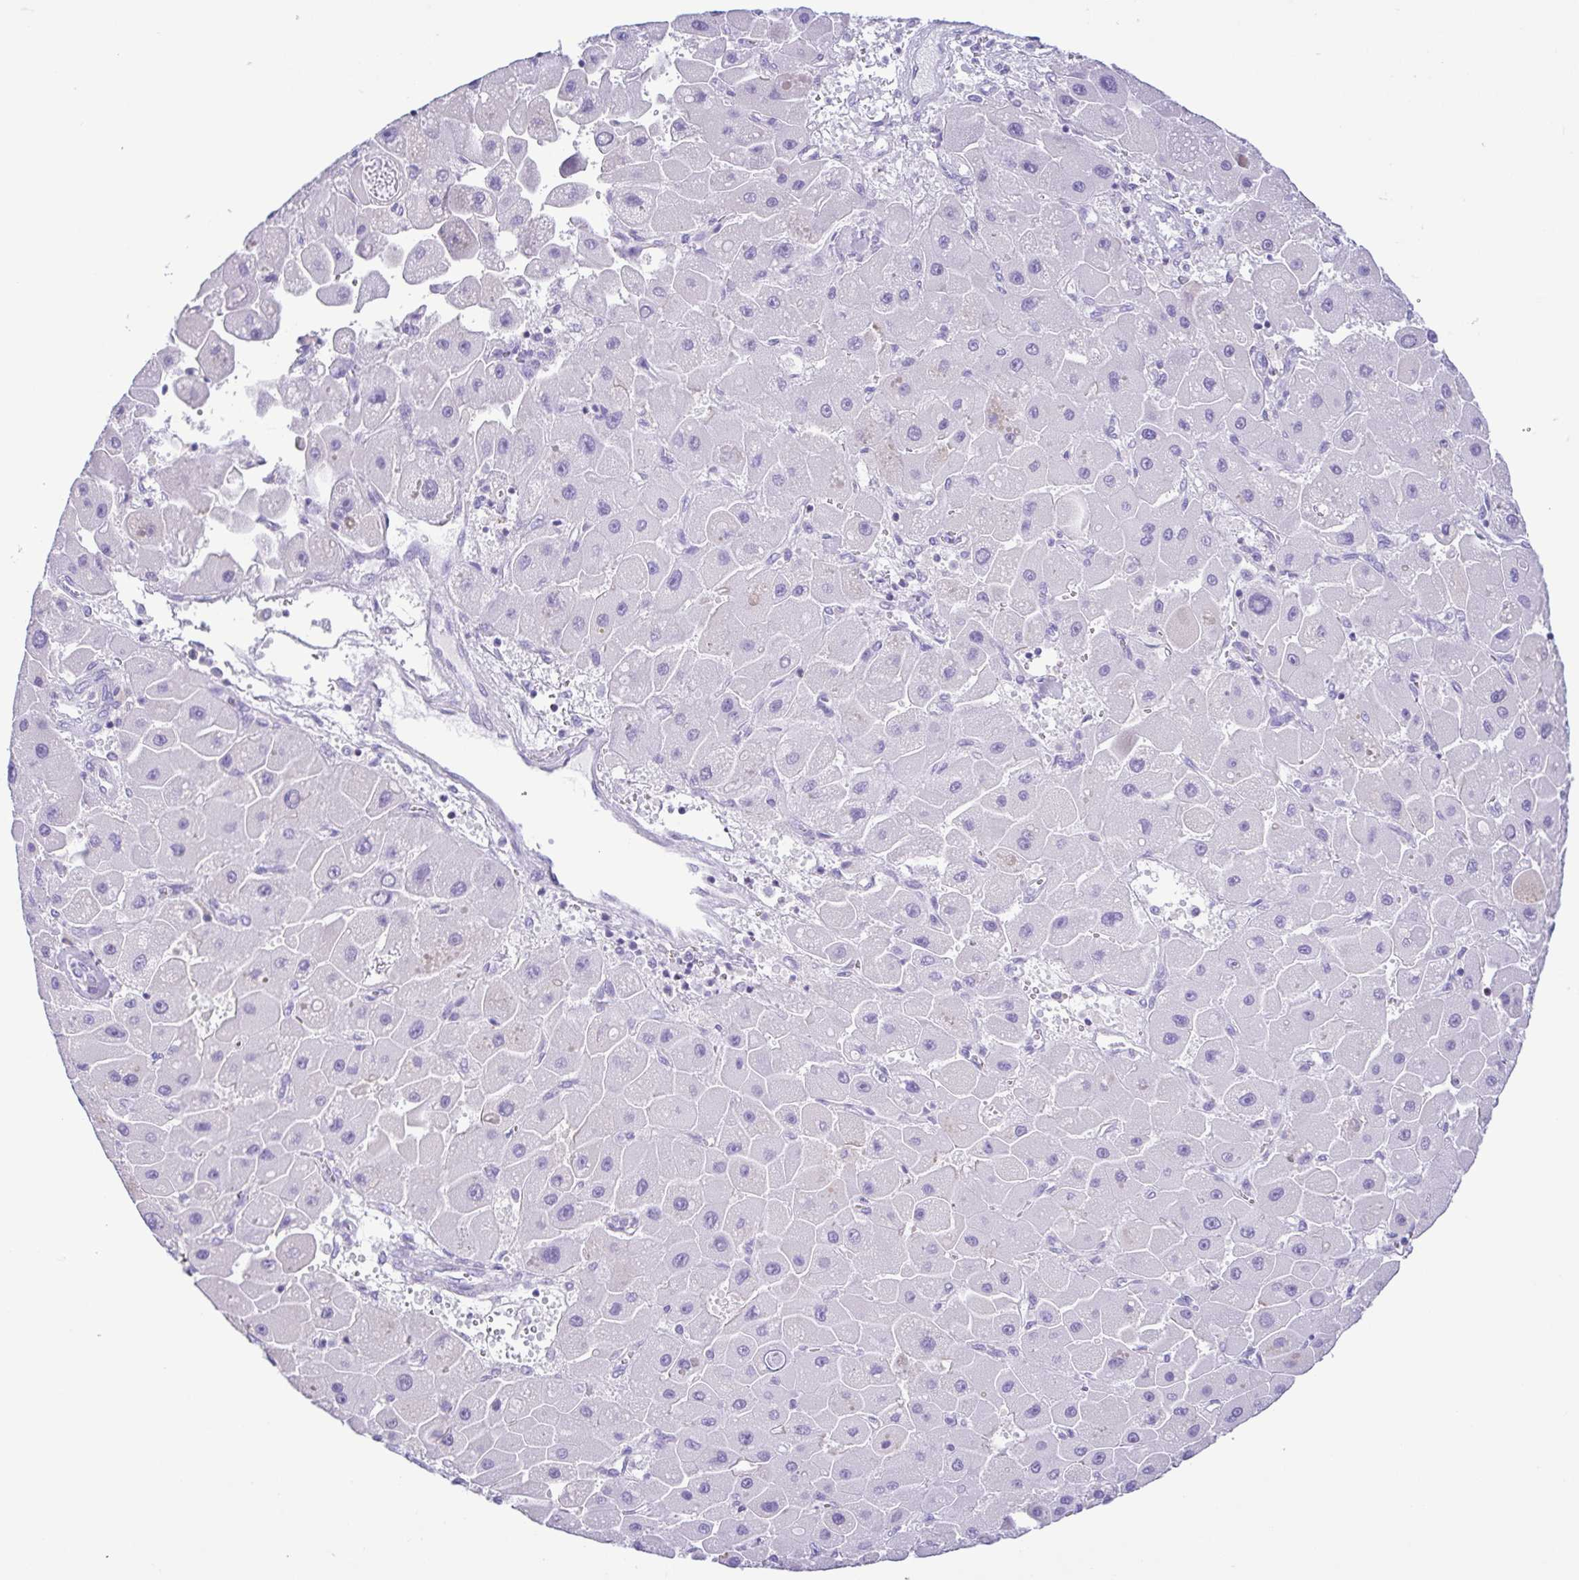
{"staining": {"intensity": "negative", "quantity": "none", "location": "none"}, "tissue": "liver cancer", "cell_type": "Tumor cells", "image_type": "cancer", "snomed": [{"axis": "morphology", "description": "Carcinoma, Hepatocellular, NOS"}, {"axis": "topography", "description": "Liver"}], "caption": "Immunohistochemistry histopathology image of liver cancer (hepatocellular carcinoma) stained for a protein (brown), which exhibits no expression in tumor cells.", "gene": "GPR182", "patient": {"sex": "male", "age": 24}}